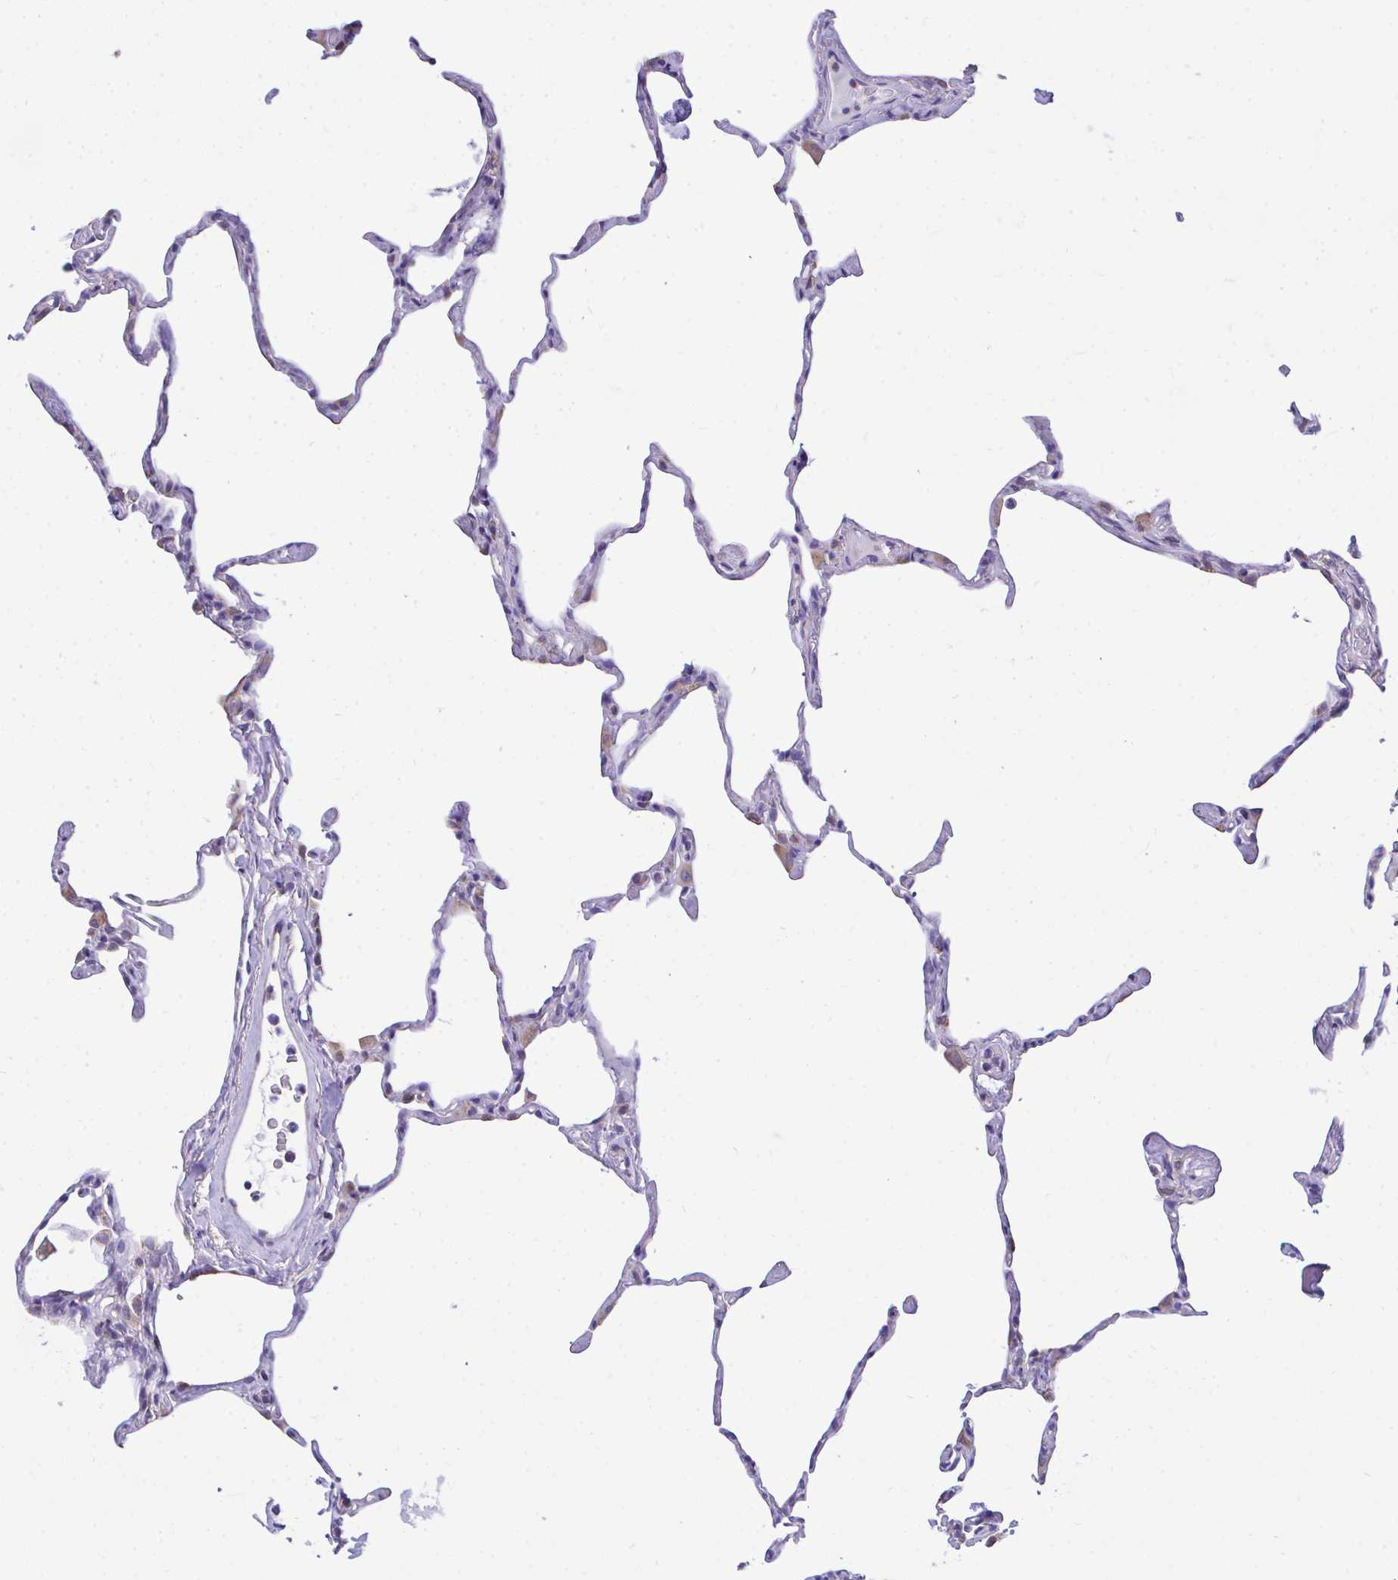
{"staining": {"intensity": "negative", "quantity": "none", "location": "none"}, "tissue": "lung", "cell_type": "Alveolar cells", "image_type": "normal", "snomed": [{"axis": "morphology", "description": "Normal tissue, NOS"}, {"axis": "topography", "description": "Lung"}], "caption": "A high-resolution image shows immunohistochemistry (IHC) staining of benign lung, which exhibits no significant expression in alveolar cells.", "gene": "PIGK", "patient": {"sex": "male", "age": 65}}